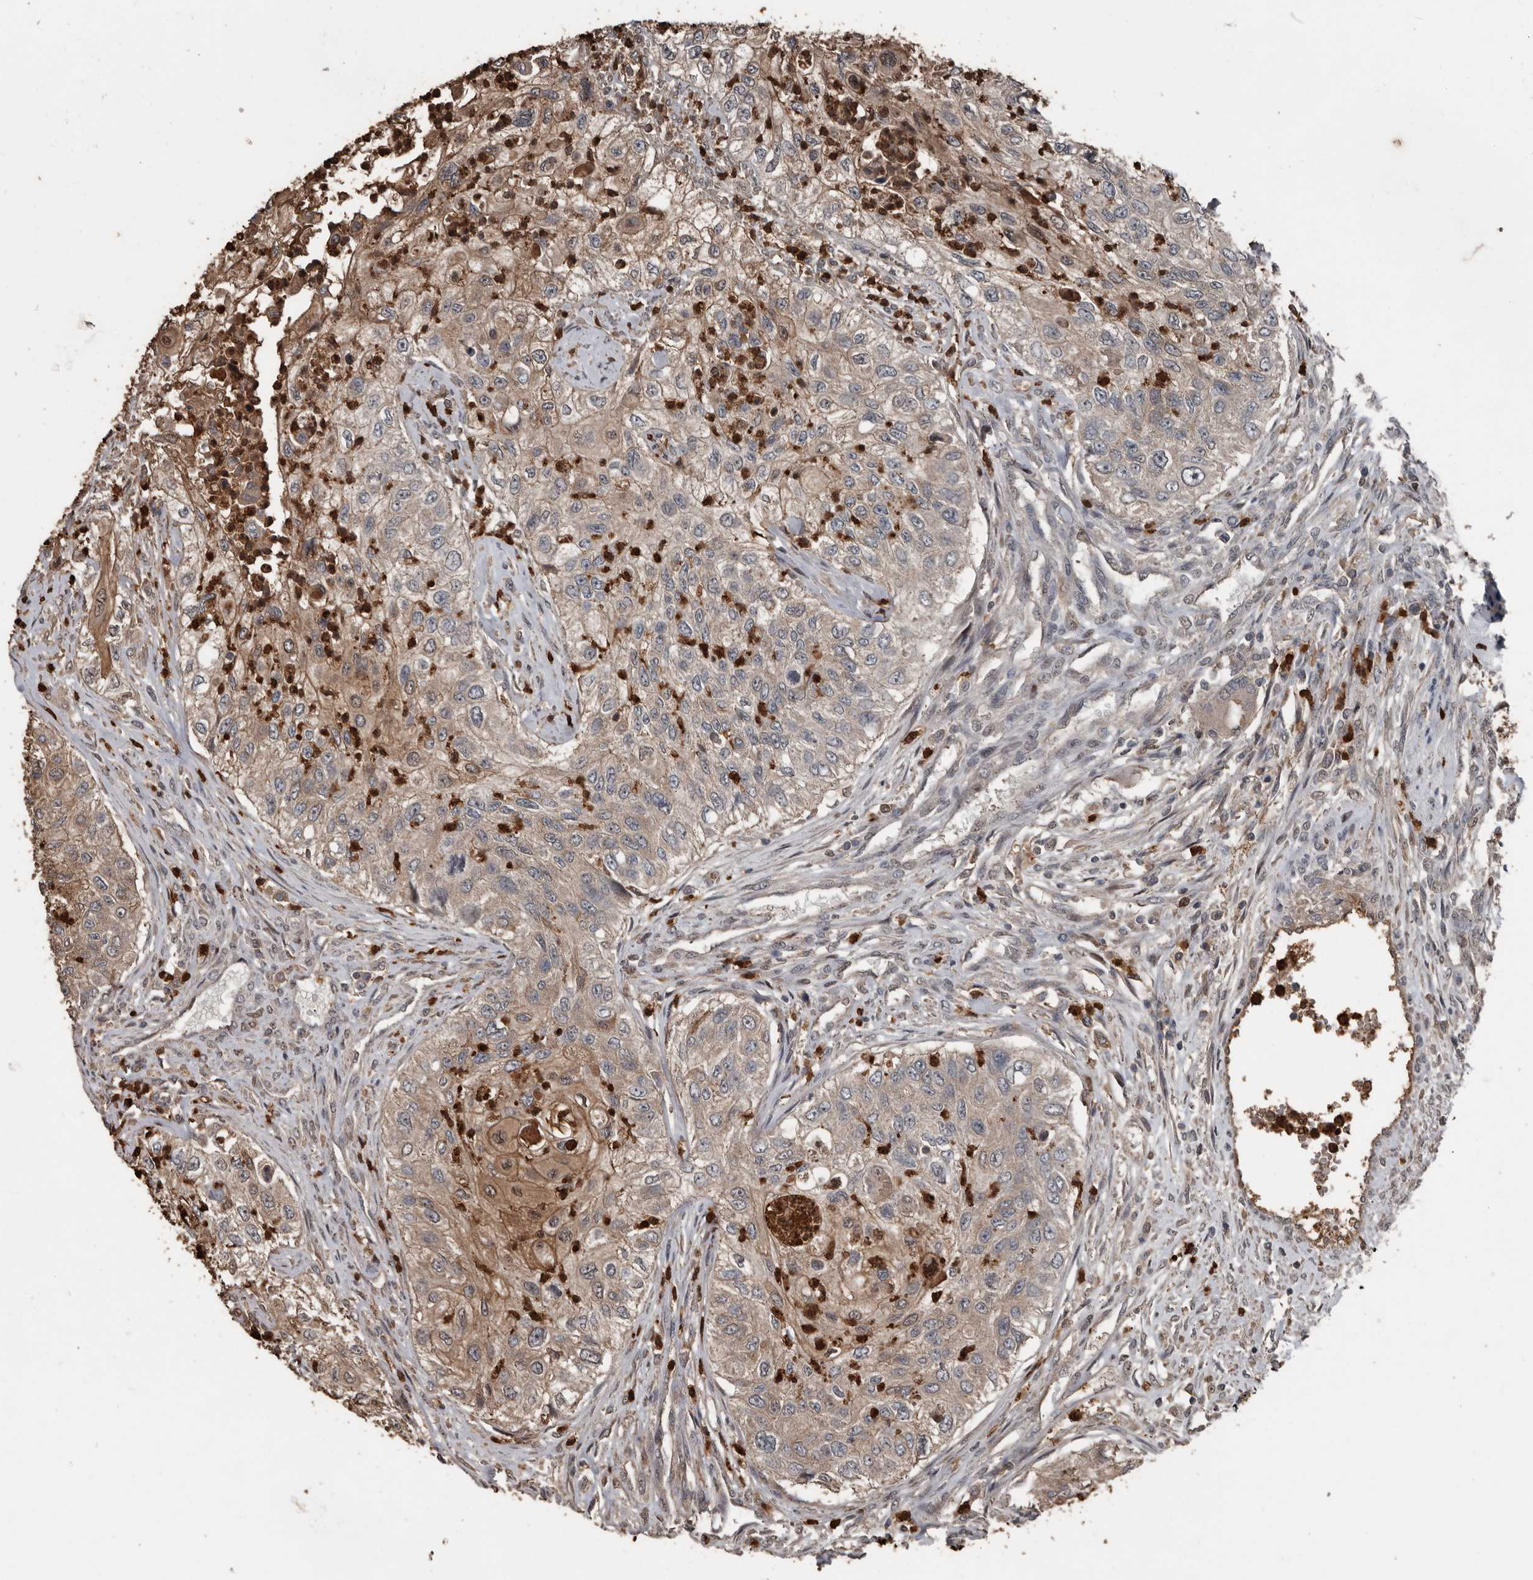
{"staining": {"intensity": "weak", "quantity": "<25%", "location": "cytoplasmic/membranous"}, "tissue": "urothelial cancer", "cell_type": "Tumor cells", "image_type": "cancer", "snomed": [{"axis": "morphology", "description": "Urothelial carcinoma, High grade"}, {"axis": "topography", "description": "Urinary bladder"}], "caption": "Immunohistochemistry micrograph of neoplastic tissue: human high-grade urothelial carcinoma stained with DAB demonstrates no significant protein staining in tumor cells.", "gene": "FSBP", "patient": {"sex": "female", "age": 60}}